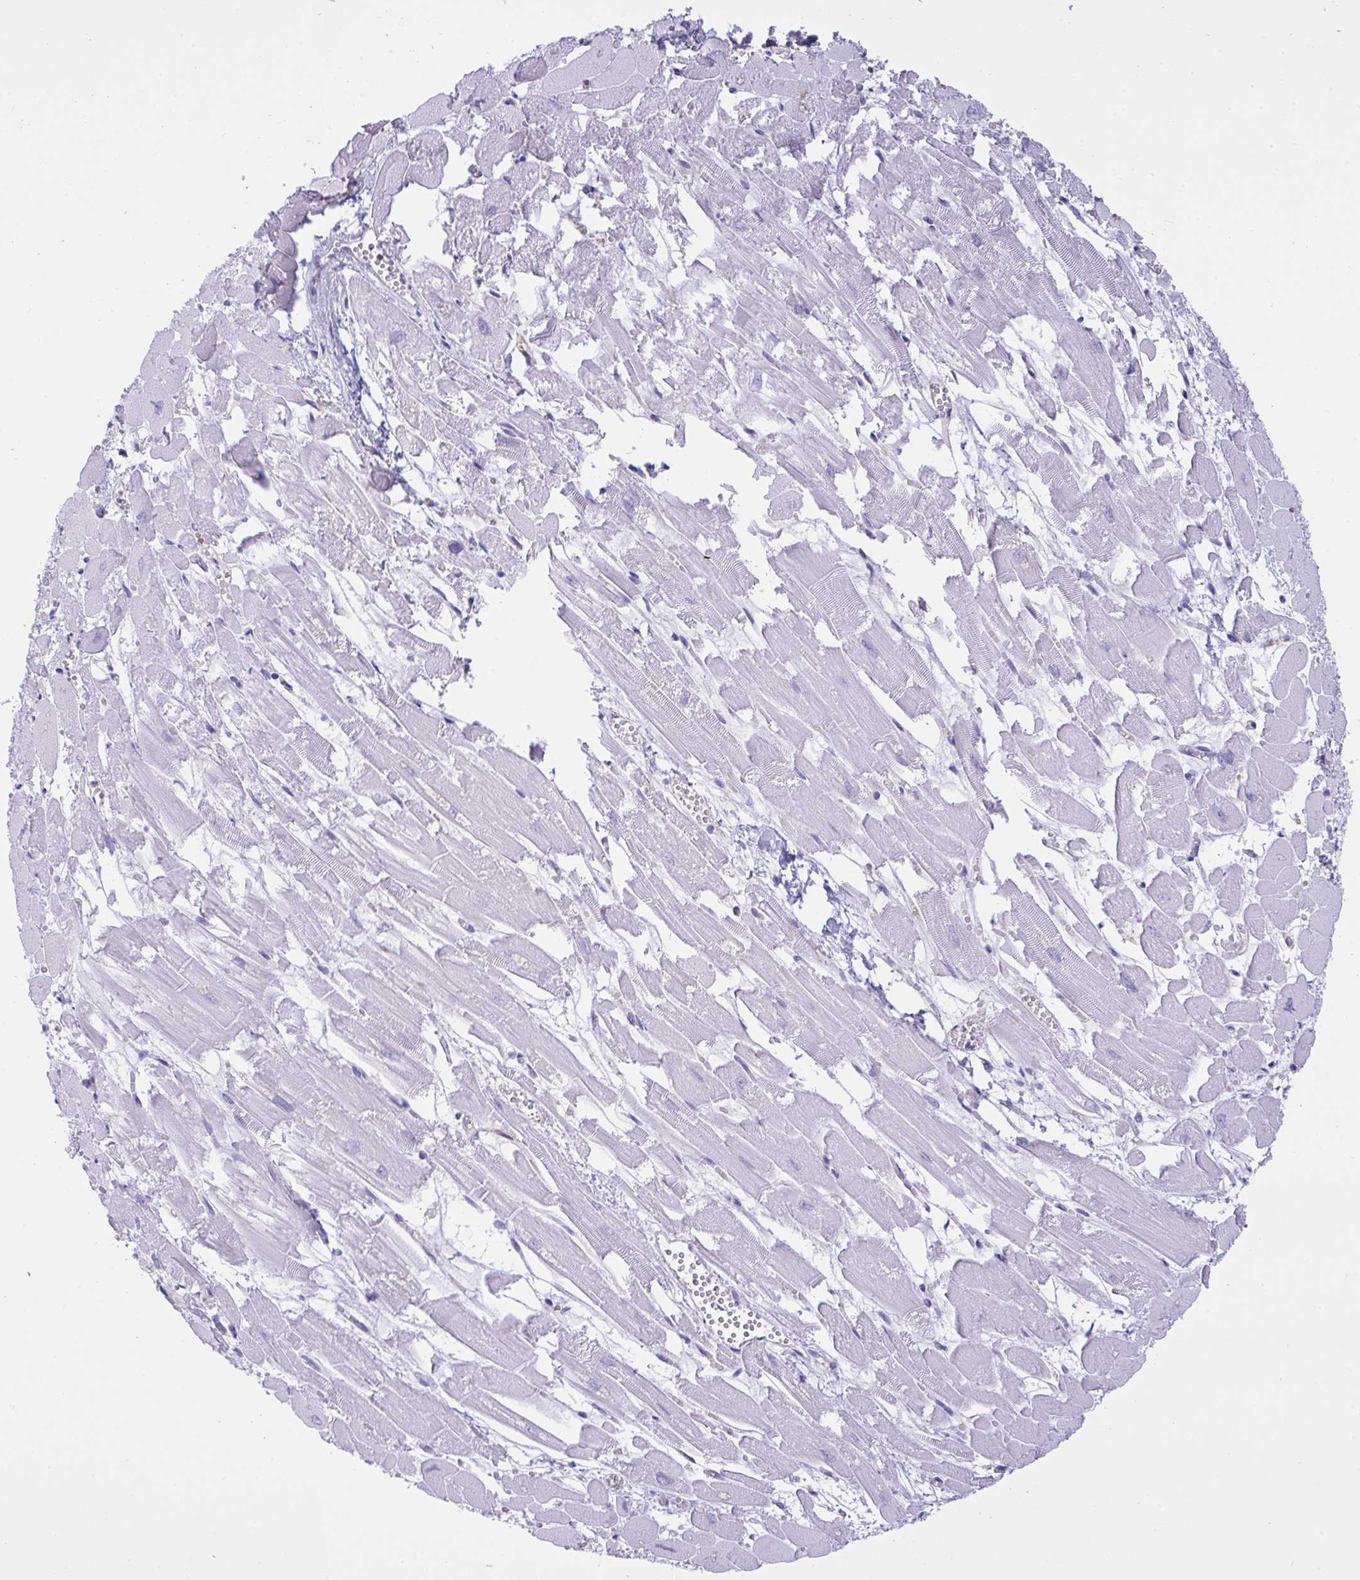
{"staining": {"intensity": "negative", "quantity": "none", "location": "none"}, "tissue": "heart muscle", "cell_type": "Cardiomyocytes", "image_type": "normal", "snomed": [{"axis": "morphology", "description": "Normal tissue, NOS"}, {"axis": "topography", "description": "Heart"}], "caption": "Immunohistochemistry micrograph of benign heart muscle: human heart muscle stained with DAB (3,3'-diaminobenzidine) reveals no significant protein staining in cardiomyocytes. The staining is performed using DAB (3,3'-diaminobenzidine) brown chromogen with nuclei counter-stained in using hematoxylin.", "gene": "AKR1D1", "patient": {"sex": "female", "age": 52}}